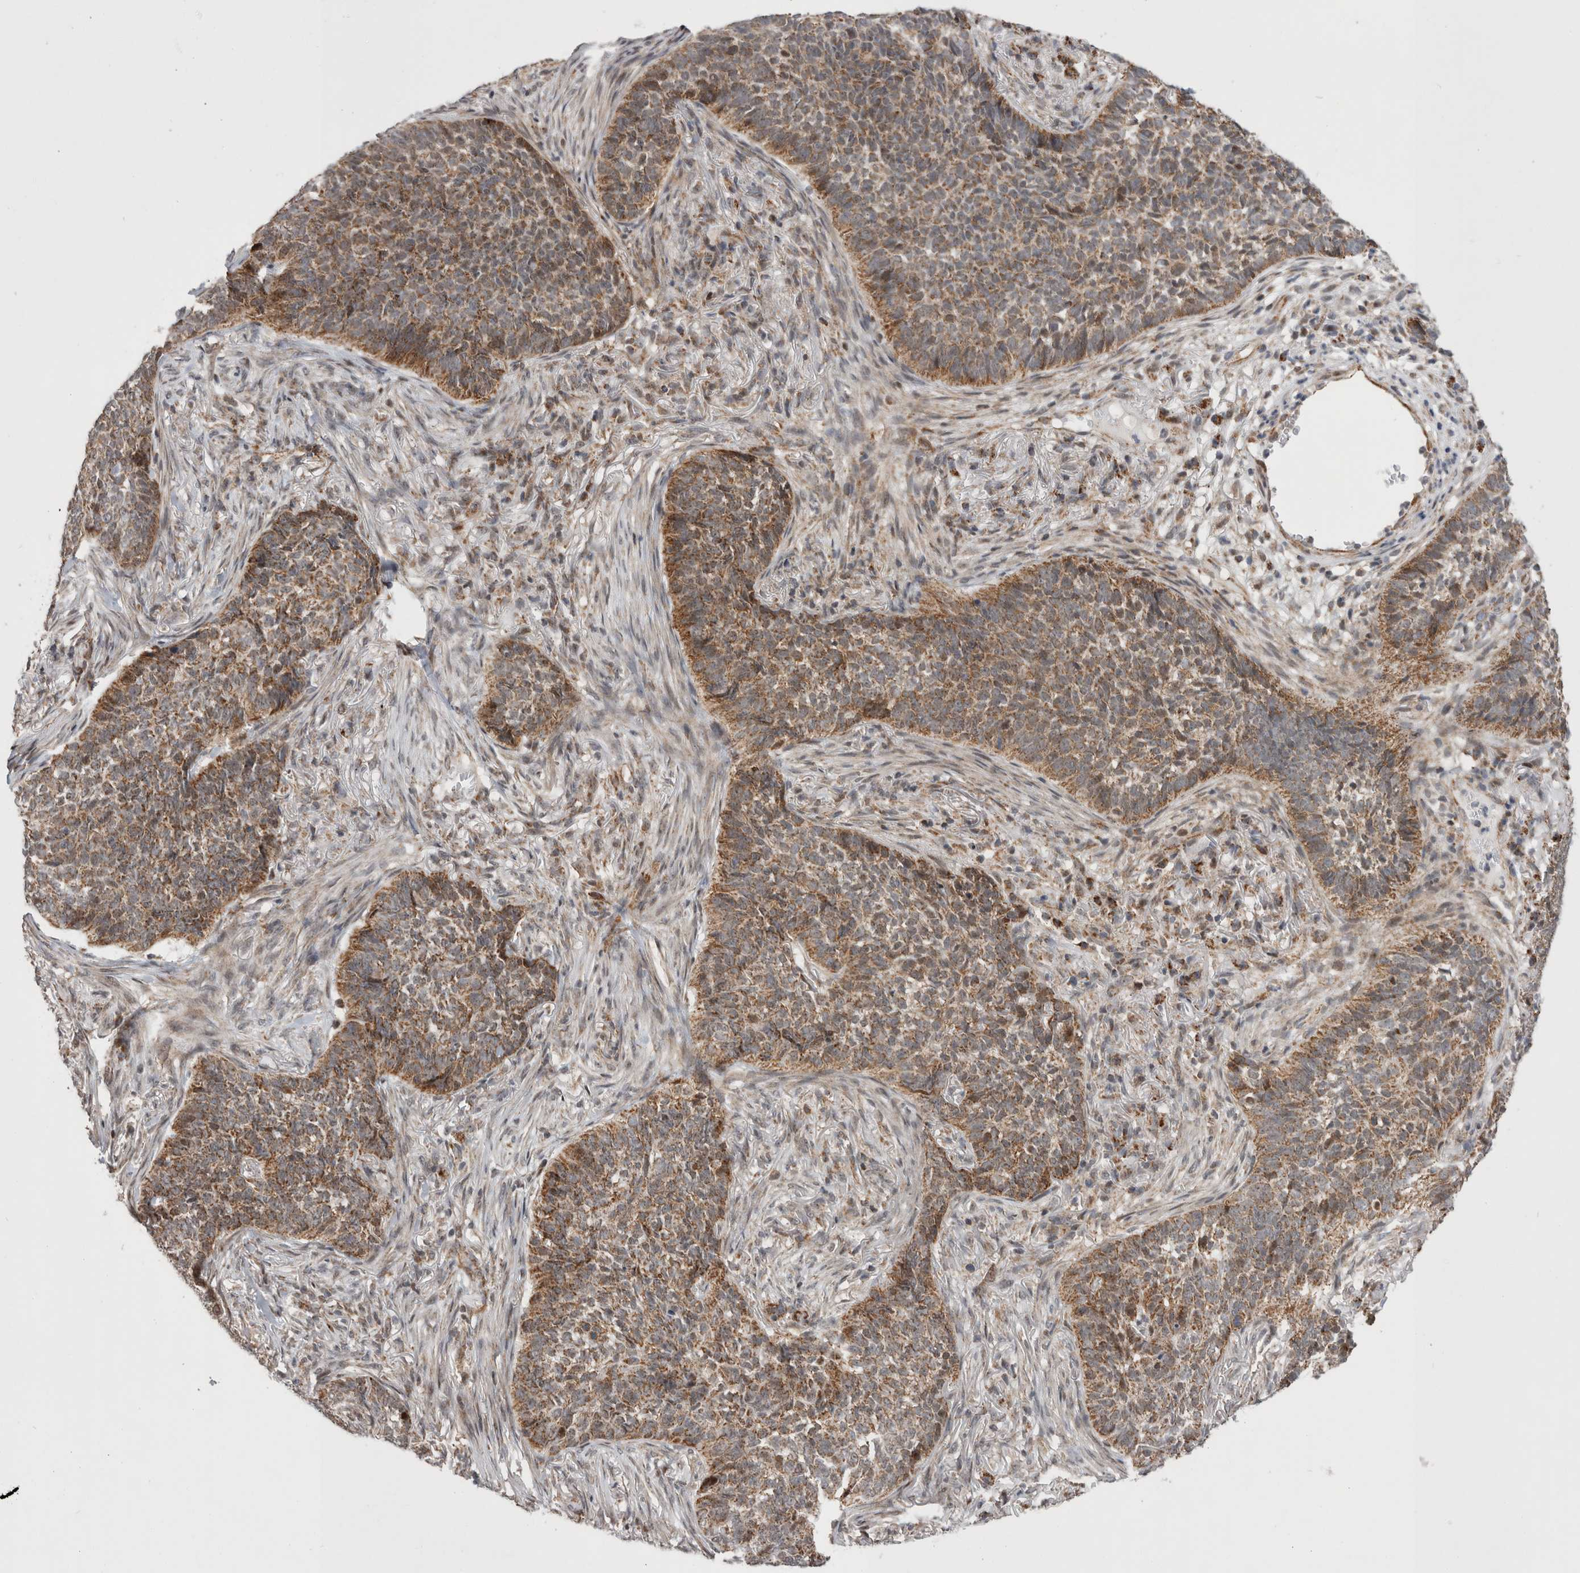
{"staining": {"intensity": "moderate", "quantity": ">75%", "location": "cytoplasmic/membranous"}, "tissue": "skin cancer", "cell_type": "Tumor cells", "image_type": "cancer", "snomed": [{"axis": "morphology", "description": "Basal cell carcinoma"}, {"axis": "topography", "description": "Skin"}], "caption": "This image displays basal cell carcinoma (skin) stained with immunohistochemistry (IHC) to label a protein in brown. The cytoplasmic/membranous of tumor cells show moderate positivity for the protein. Nuclei are counter-stained blue.", "gene": "MRPL37", "patient": {"sex": "male", "age": 85}}